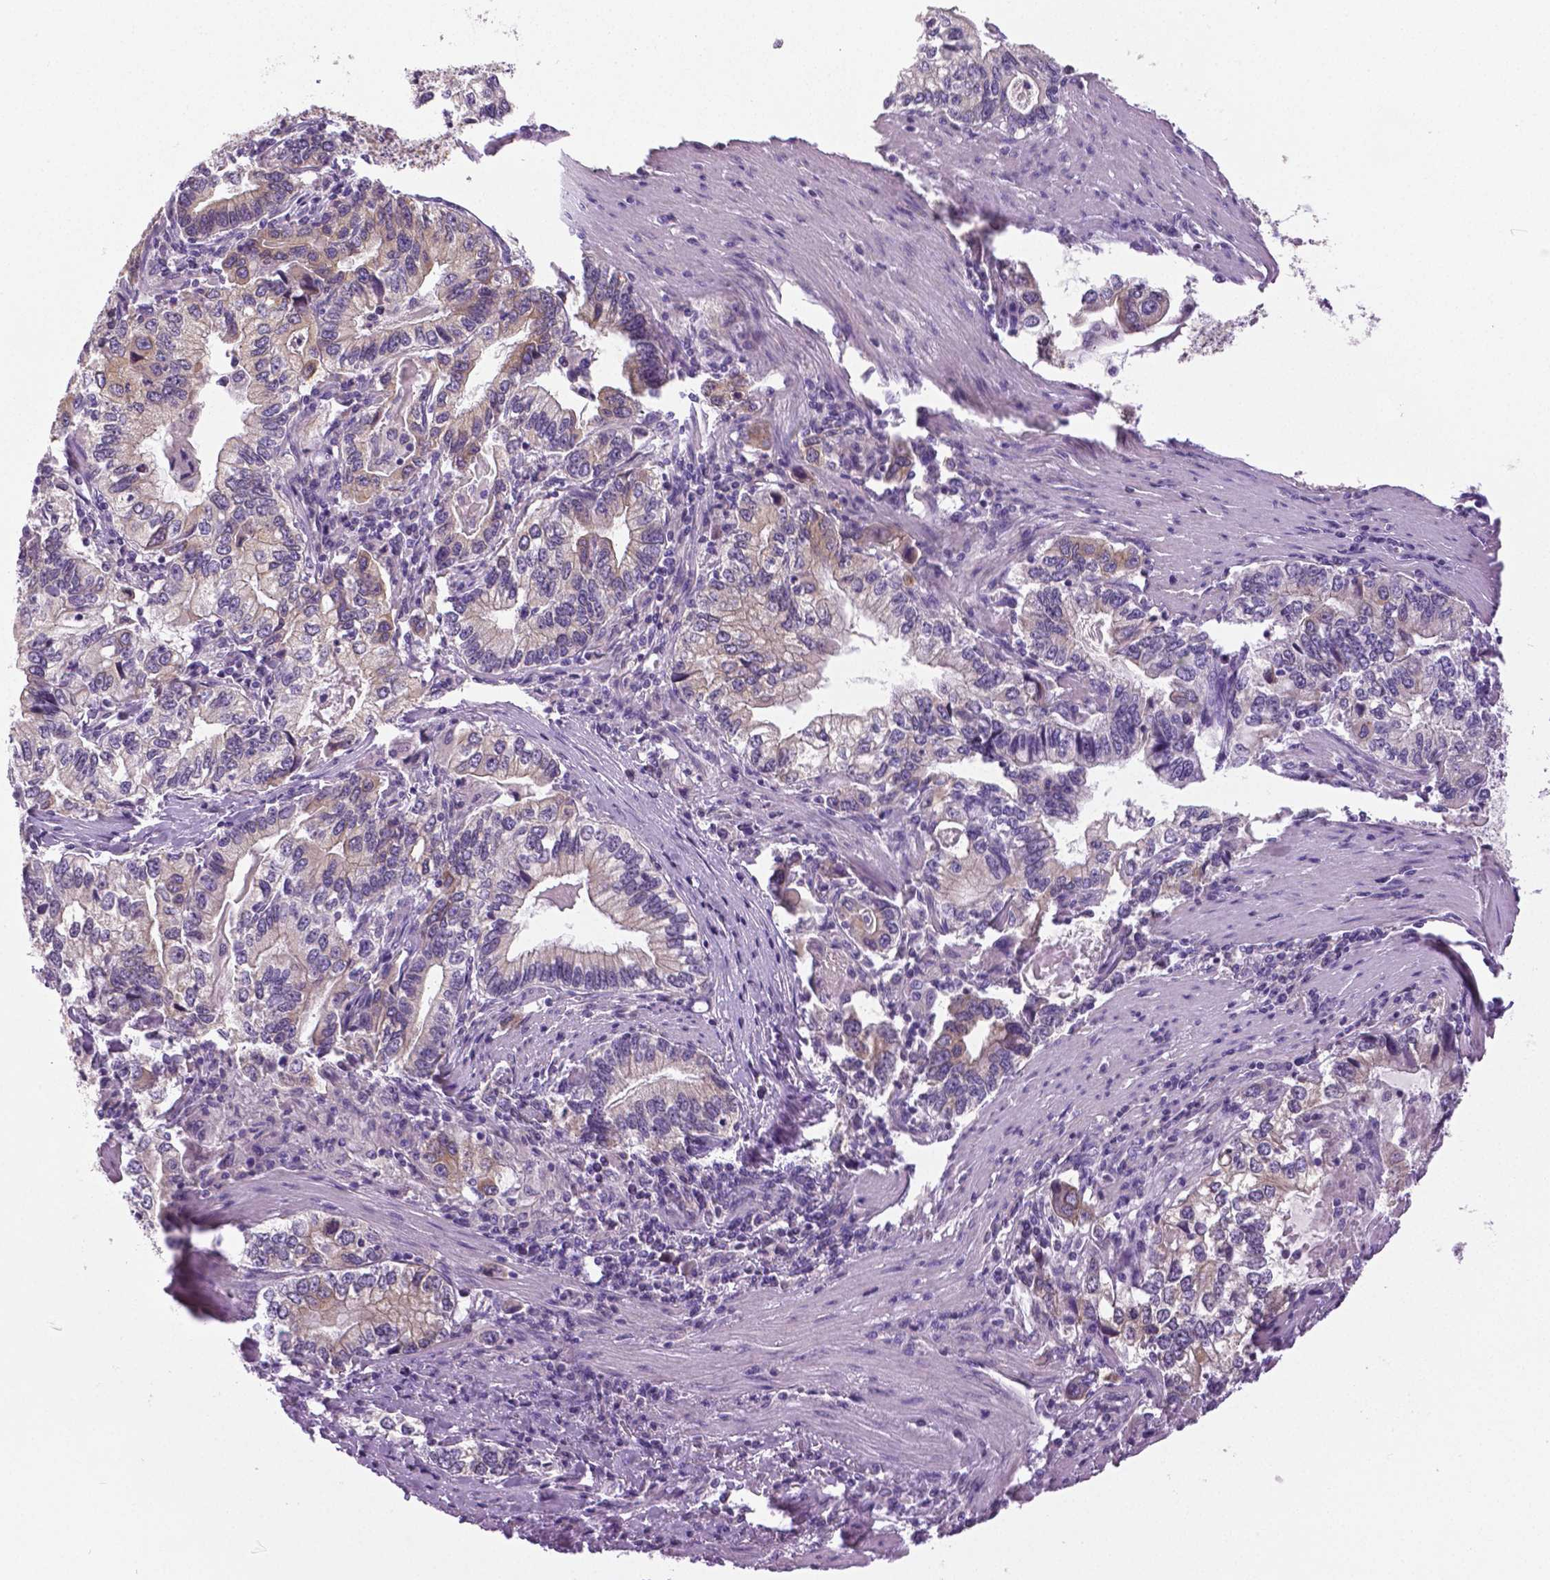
{"staining": {"intensity": "moderate", "quantity": "<25%", "location": "cytoplasmic/membranous"}, "tissue": "stomach cancer", "cell_type": "Tumor cells", "image_type": "cancer", "snomed": [{"axis": "morphology", "description": "Adenocarcinoma, NOS"}, {"axis": "topography", "description": "Stomach, lower"}], "caption": "A histopathology image of adenocarcinoma (stomach) stained for a protein displays moderate cytoplasmic/membranous brown staining in tumor cells. The staining was performed using DAB, with brown indicating positive protein expression. Nuclei are stained blue with hematoxylin.", "gene": "DNAH12", "patient": {"sex": "female", "age": 72}}